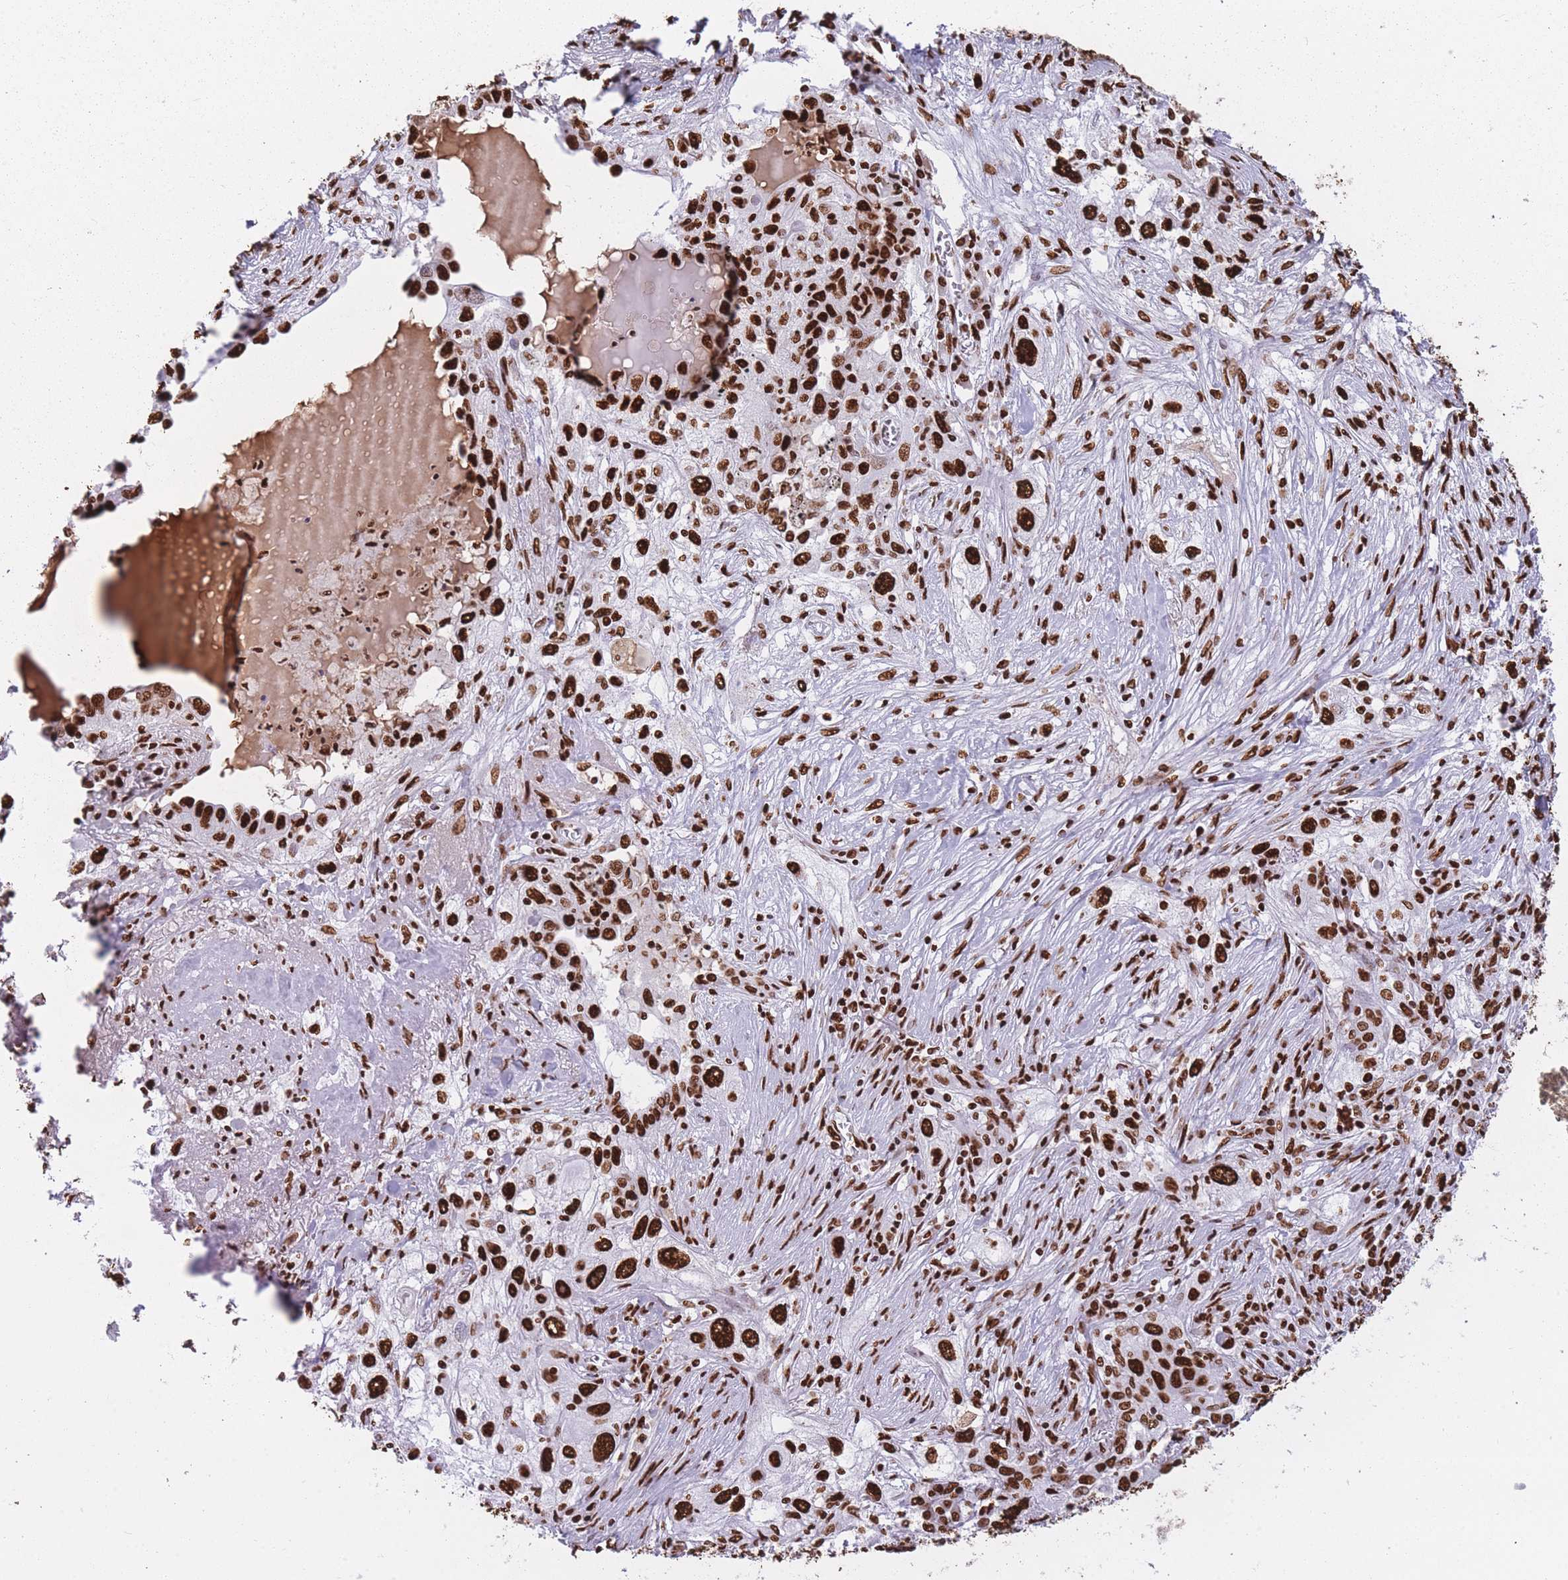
{"staining": {"intensity": "strong", "quantity": ">75%", "location": "nuclear"}, "tissue": "lung cancer", "cell_type": "Tumor cells", "image_type": "cancer", "snomed": [{"axis": "morphology", "description": "Squamous cell carcinoma, NOS"}, {"axis": "topography", "description": "Lung"}], "caption": "Human lung cancer stained with a protein marker shows strong staining in tumor cells.", "gene": "HNRNPUL1", "patient": {"sex": "female", "age": 69}}